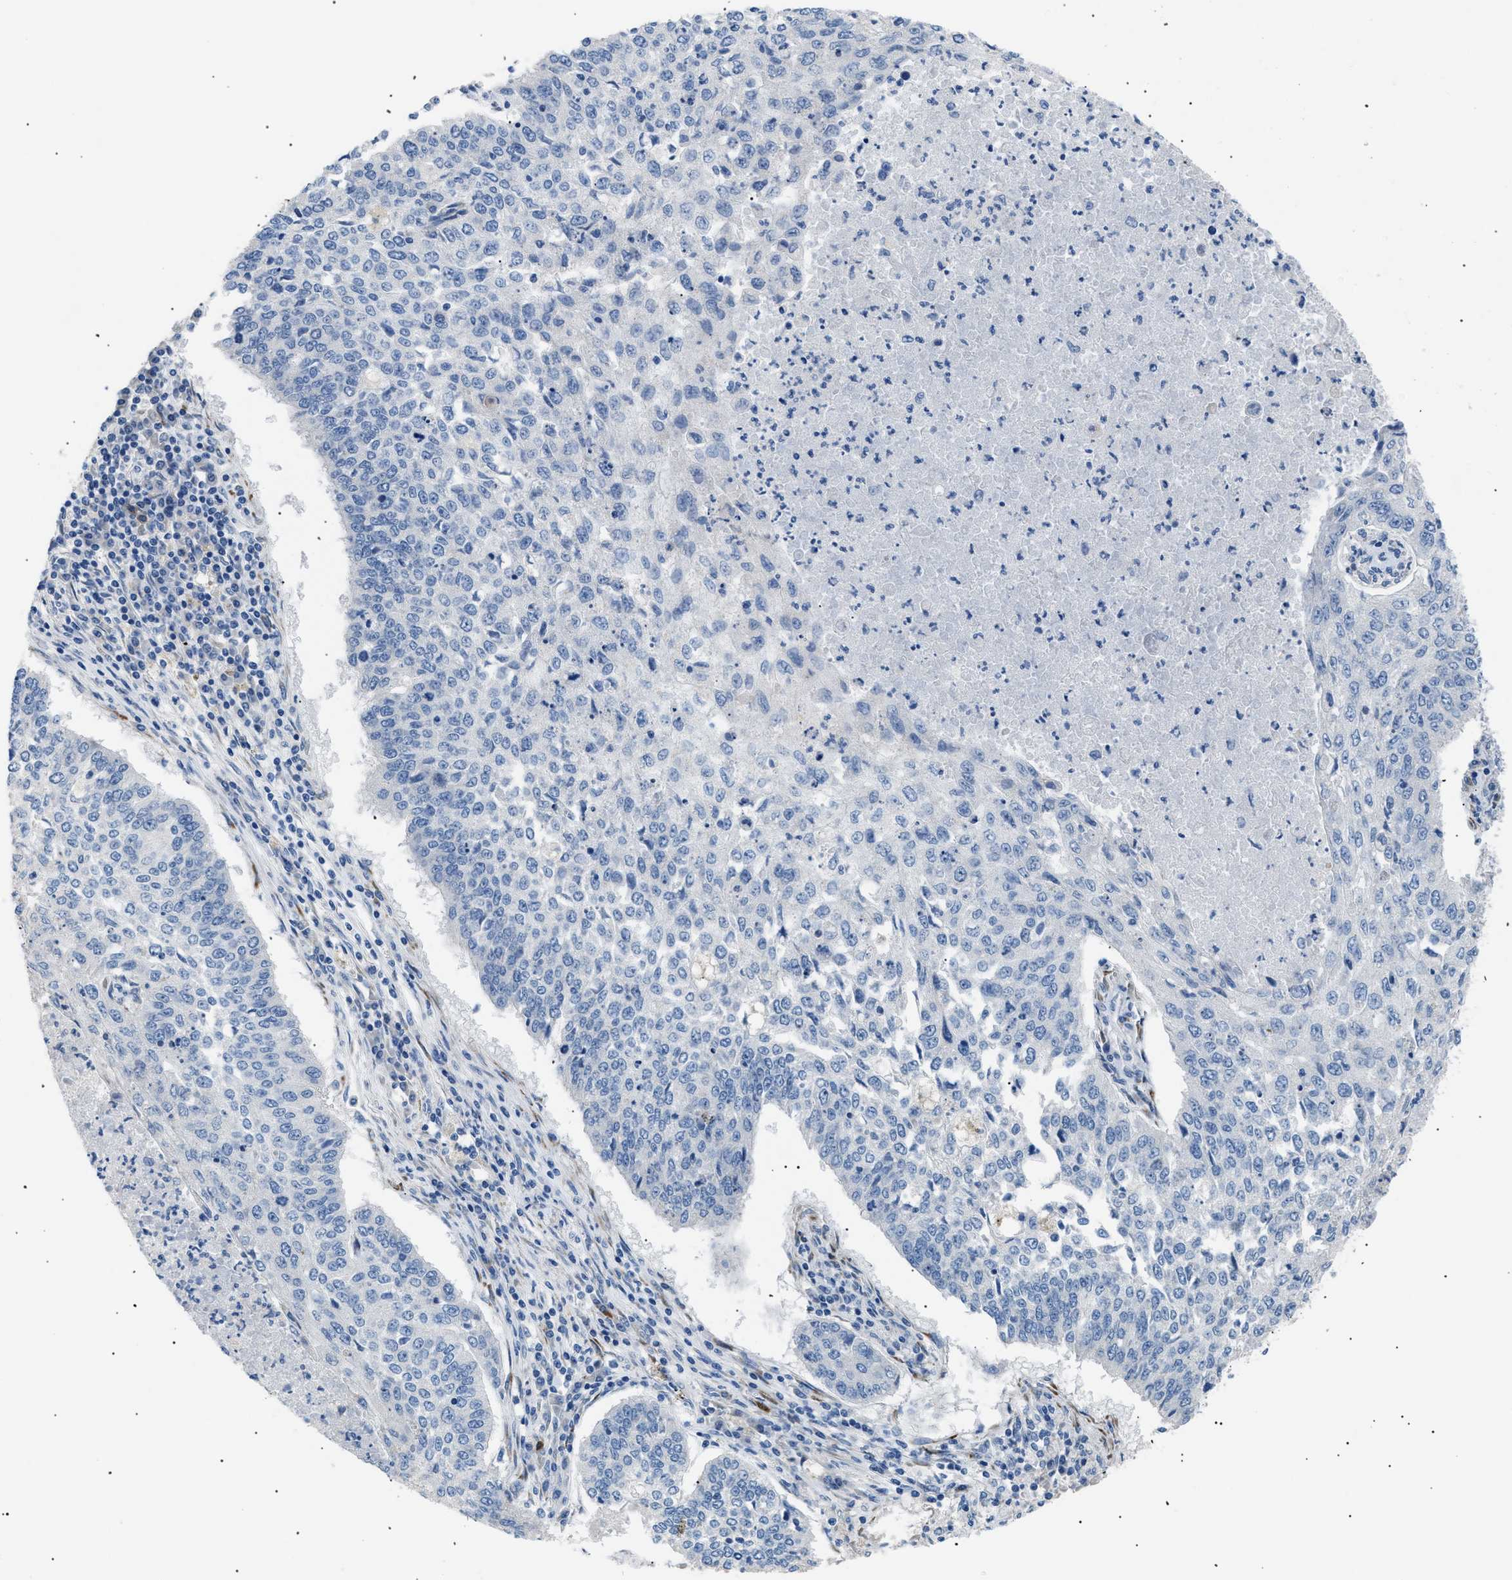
{"staining": {"intensity": "negative", "quantity": "none", "location": "none"}, "tissue": "lung cancer", "cell_type": "Tumor cells", "image_type": "cancer", "snomed": [{"axis": "morphology", "description": "Normal tissue, NOS"}, {"axis": "morphology", "description": "Squamous cell carcinoma, NOS"}, {"axis": "topography", "description": "Cartilage tissue"}, {"axis": "topography", "description": "Bronchus"}, {"axis": "topography", "description": "Lung"}], "caption": "Photomicrograph shows no significant protein staining in tumor cells of lung squamous cell carcinoma. The staining was performed using DAB (3,3'-diaminobenzidine) to visualize the protein expression in brown, while the nuclei were stained in blue with hematoxylin (Magnification: 20x).", "gene": "ICA1", "patient": {"sex": "female", "age": 49}}